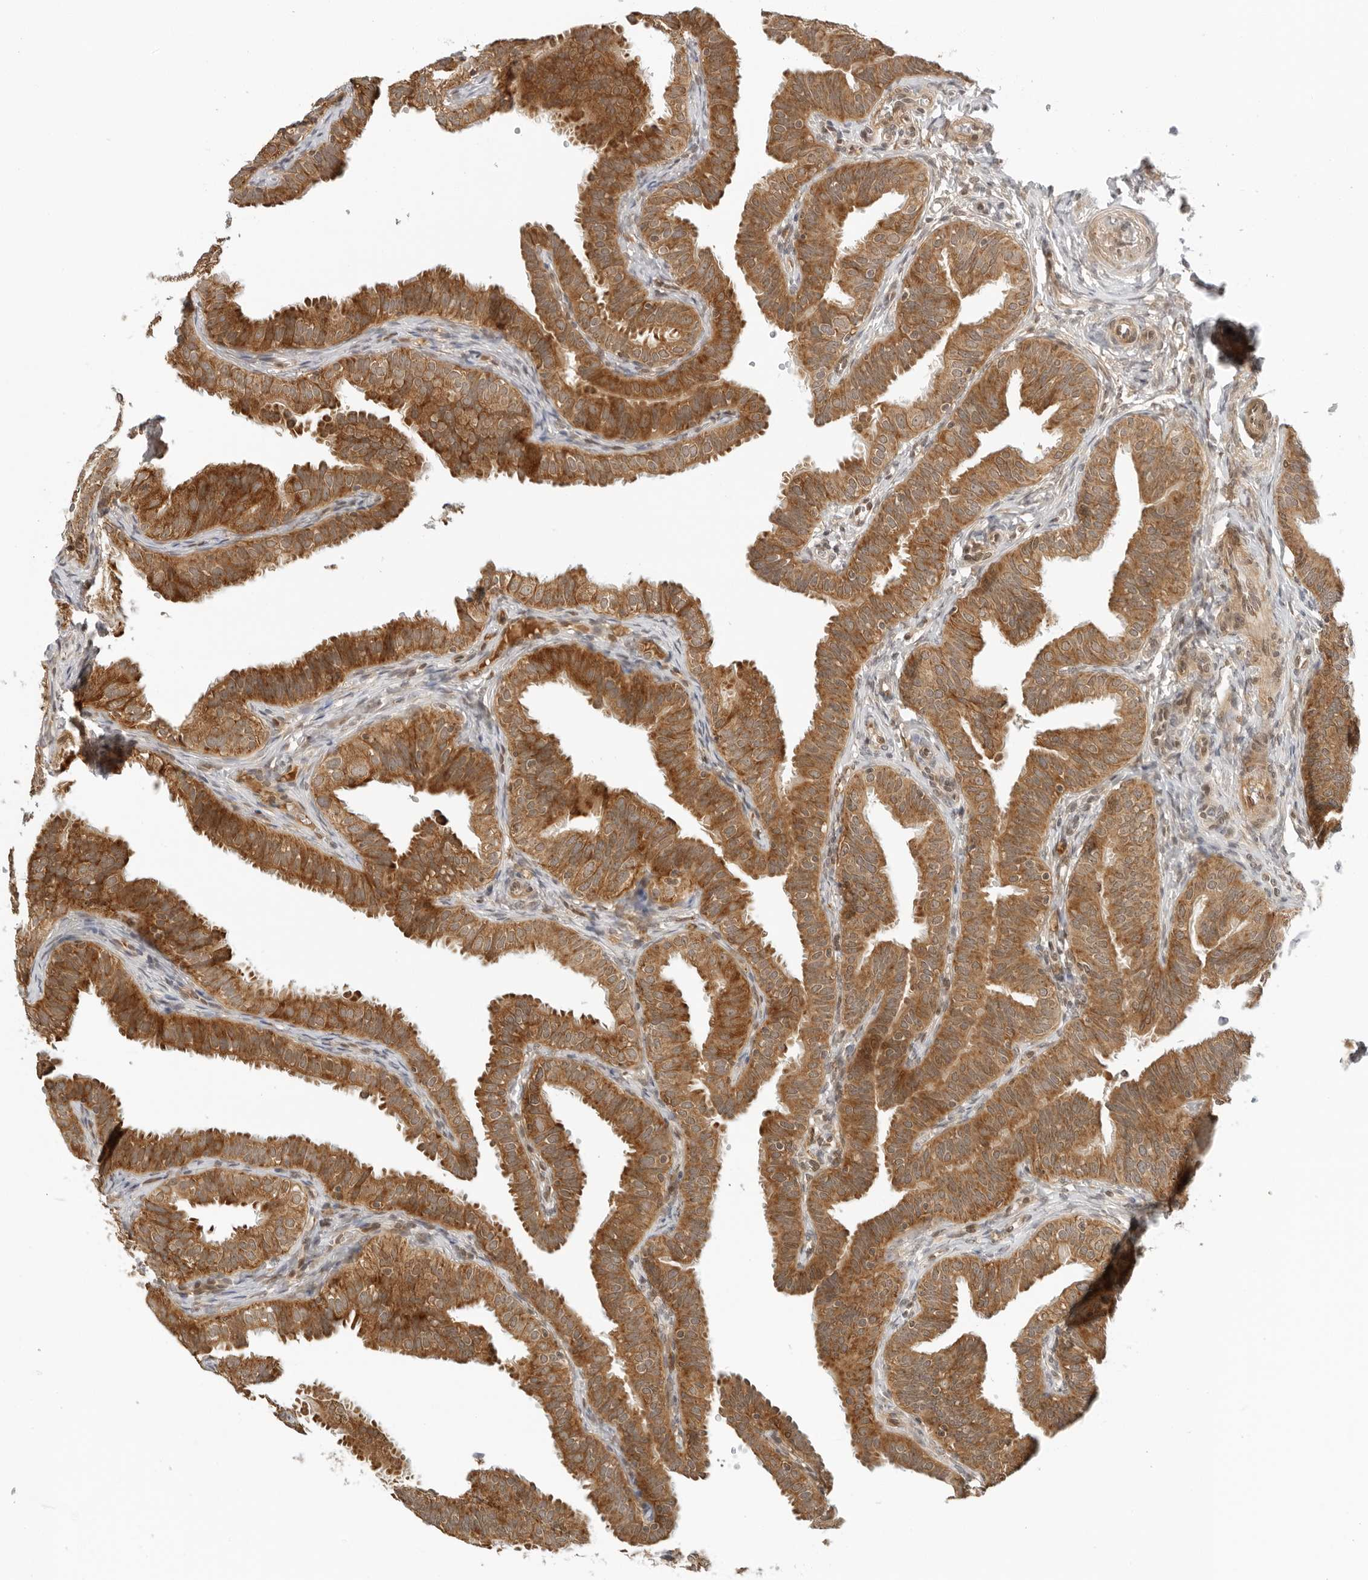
{"staining": {"intensity": "strong", "quantity": ">75%", "location": "cytoplasmic/membranous"}, "tissue": "fallopian tube", "cell_type": "Glandular cells", "image_type": "normal", "snomed": [{"axis": "morphology", "description": "Normal tissue, NOS"}, {"axis": "topography", "description": "Fallopian tube"}], "caption": "Immunohistochemistry (IHC) of benign human fallopian tube displays high levels of strong cytoplasmic/membranous expression in about >75% of glandular cells. Nuclei are stained in blue.", "gene": "RC3H1", "patient": {"sex": "female", "age": 35}}